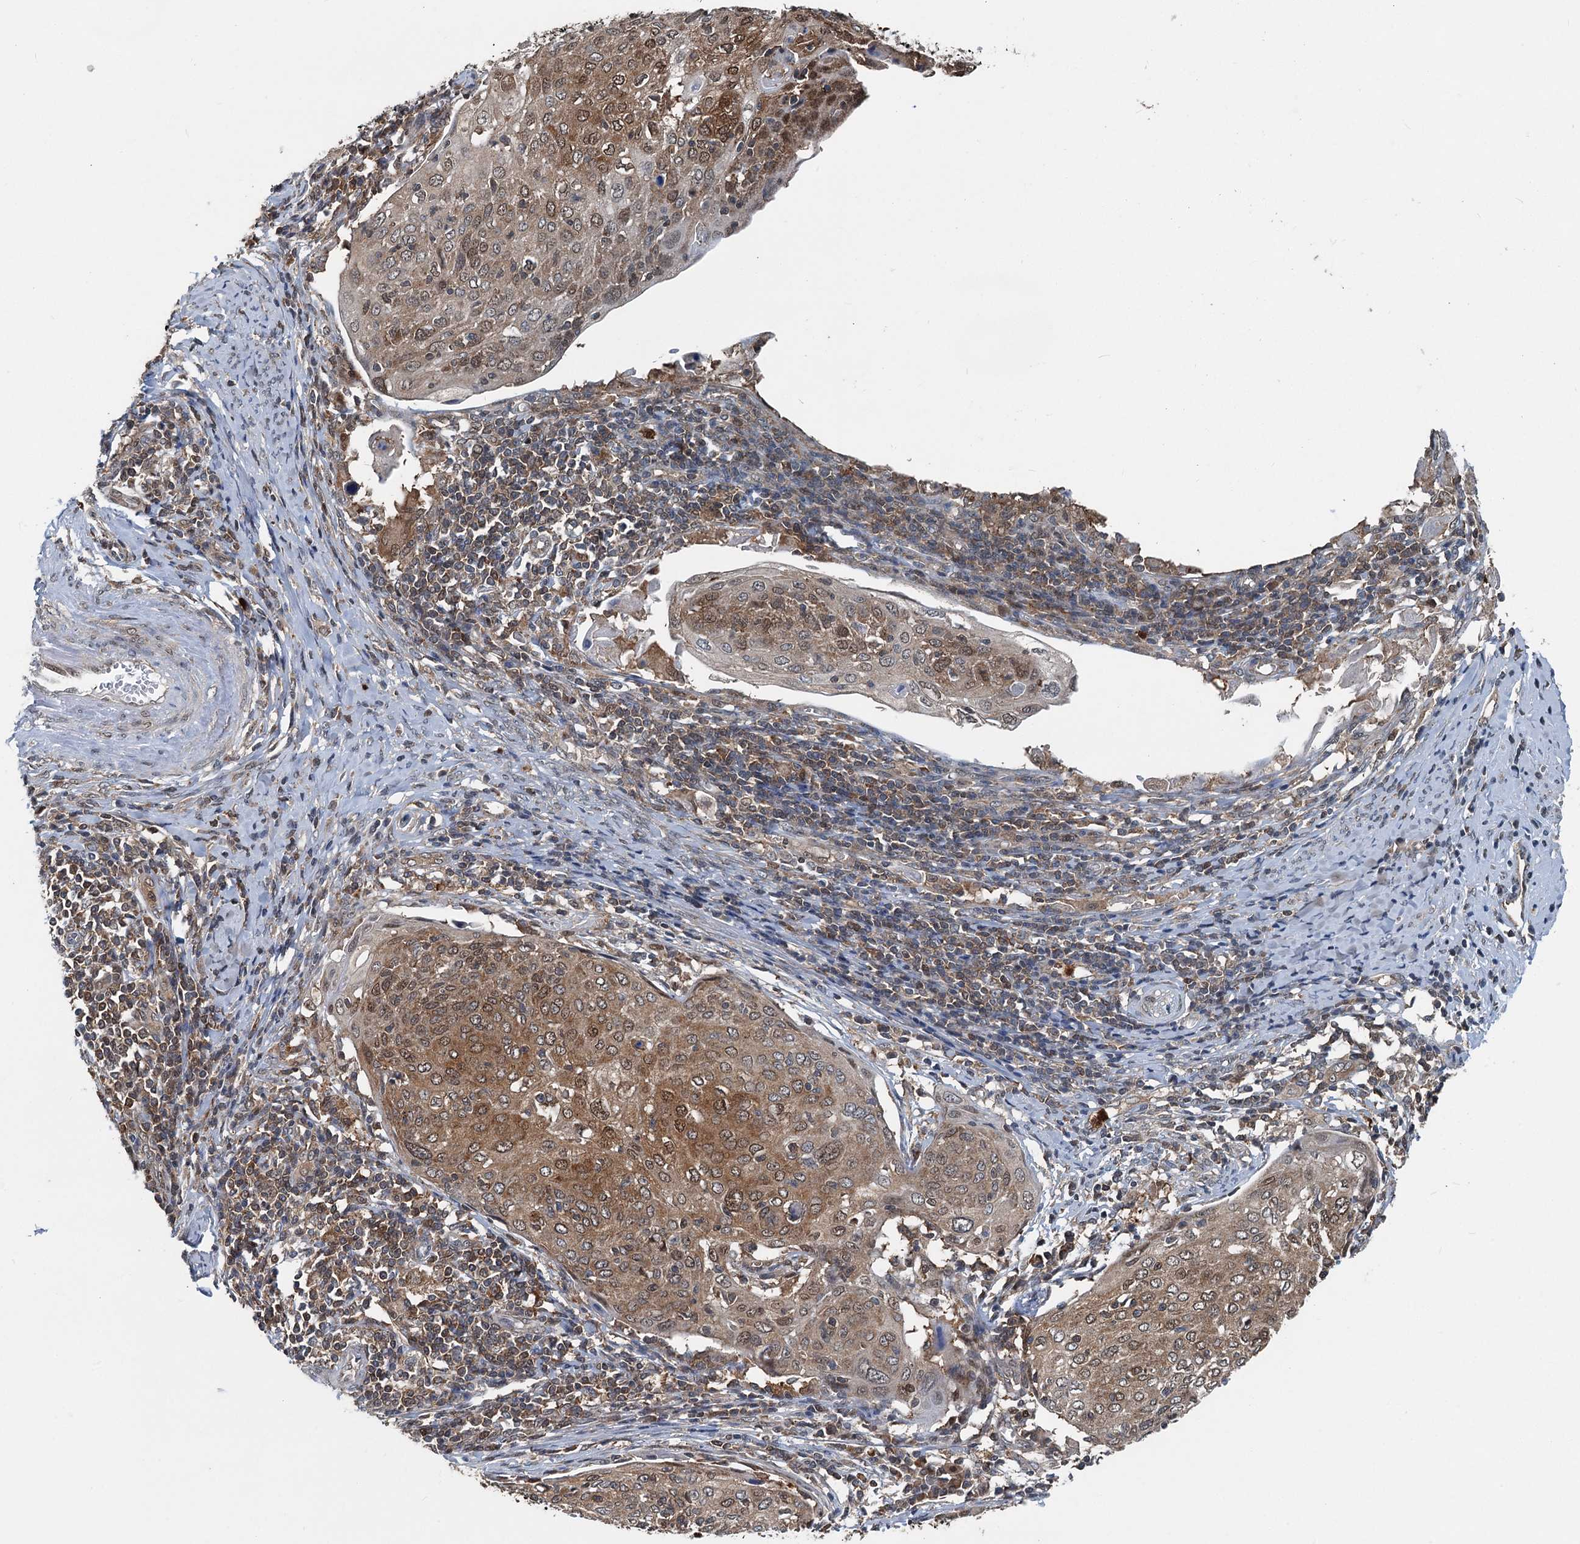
{"staining": {"intensity": "moderate", "quantity": ">75%", "location": "cytoplasmic/membranous,nuclear"}, "tissue": "cervical cancer", "cell_type": "Tumor cells", "image_type": "cancer", "snomed": [{"axis": "morphology", "description": "Squamous cell carcinoma, NOS"}, {"axis": "topography", "description": "Cervix"}], "caption": "A micrograph of cervical cancer stained for a protein exhibits moderate cytoplasmic/membranous and nuclear brown staining in tumor cells.", "gene": "GPI", "patient": {"sex": "female", "age": 67}}